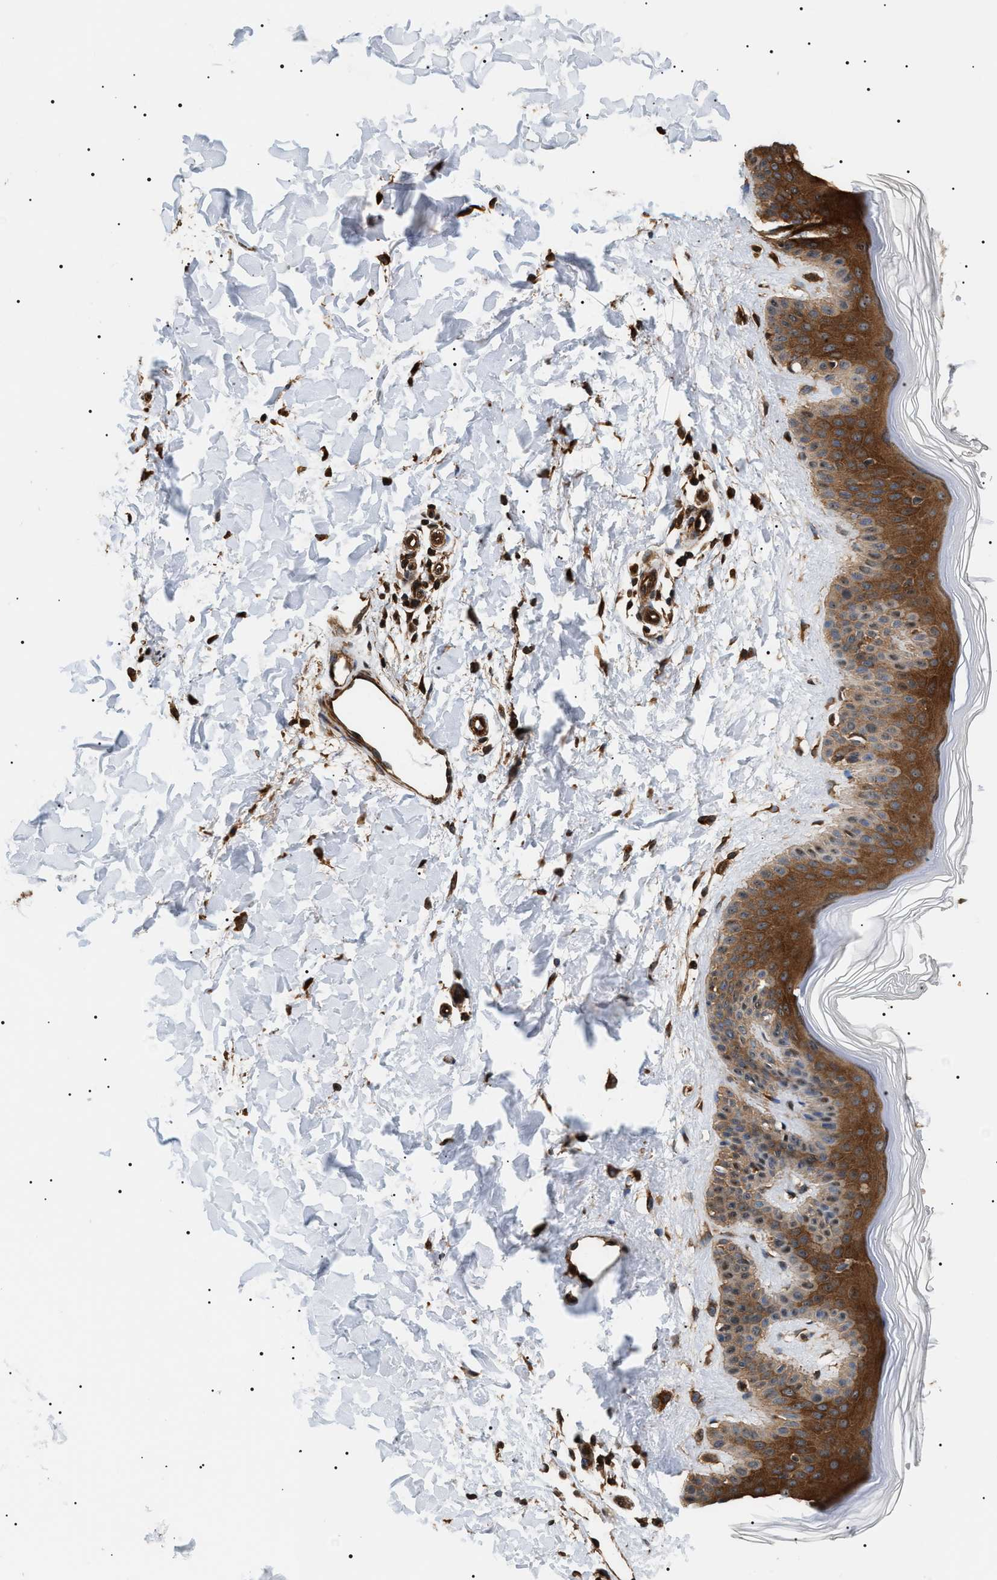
{"staining": {"intensity": "strong", "quantity": ">75%", "location": "cytoplasmic/membranous,nuclear"}, "tissue": "skin", "cell_type": "Fibroblasts", "image_type": "normal", "snomed": [{"axis": "morphology", "description": "Normal tissue, NOS"}, {"axis": "morphology", "description": "Malignant melanoma, Metastatic site"}, {"axis": "topography", "description": "Skin"}], "caption": "Immunohistochemistry (IHC) (DAB (3,3'-diaminobenzidine)) staining of normal human skin shows strong cytoplasmic/membranous,nuclear protein positivity in about >75% of fibroblasts.", "gene": "SH3GLB2", "patient": {"sex": "male", "age": 41}}